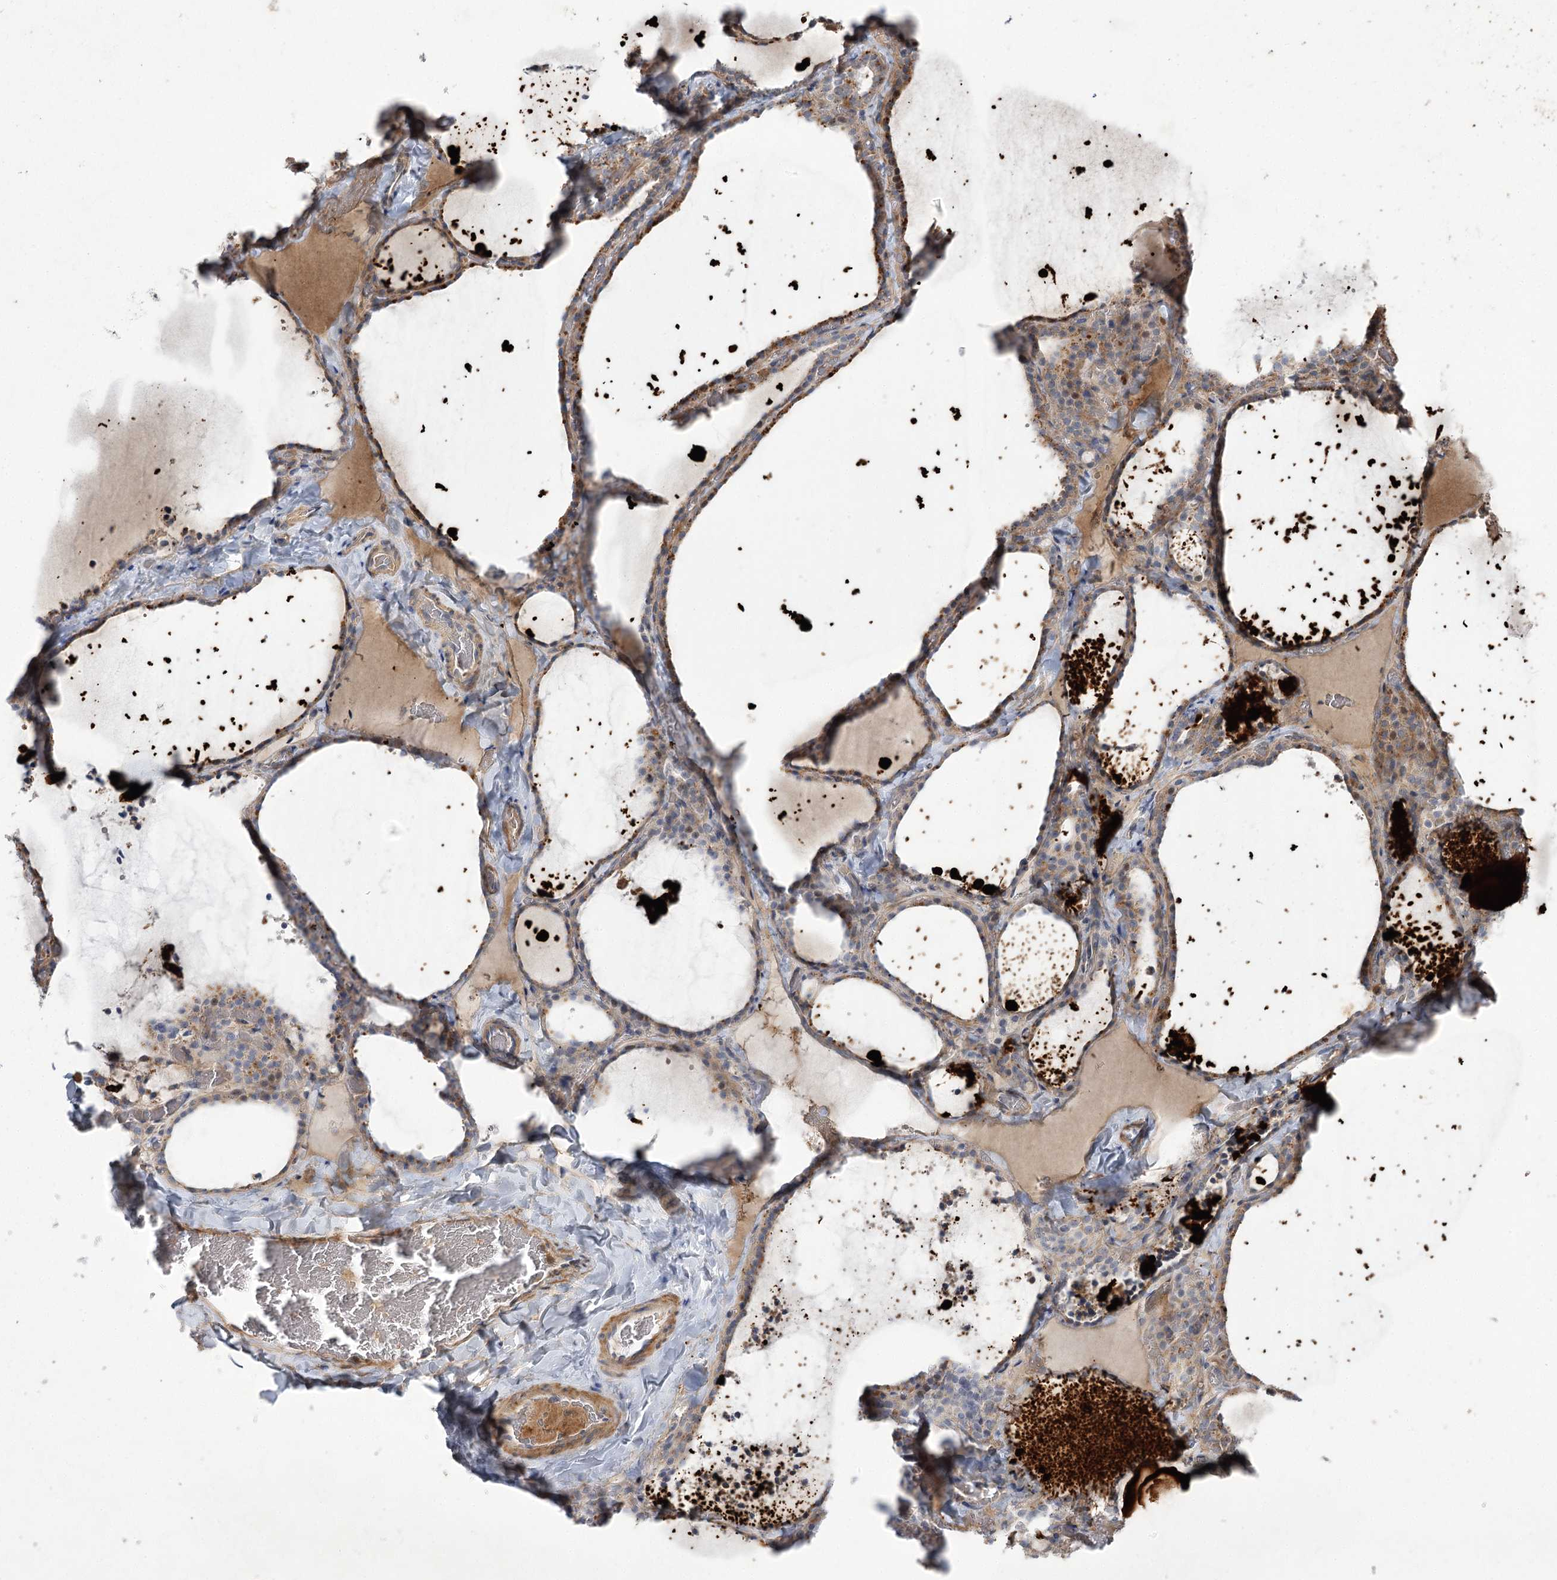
{"staining": {"intensity": "weak", "quantity": "25%-75%", "location": "cytoplasmic/membranous"}, "tissue": "thyroid gland", "cell_type": "Glandular cells", "image_type": "normal", "snomed": [{"axis": "morphology", "description": "Normal tissue, NOS"}, {"axis": "topography", "description": "Thyroid gland"}], "caption": "About 25%-75% of glandular cells in normal human thyroid gland exhibit weak cytoplasmic/membranous protein positivity as visualized by brown immunohistochemical staining.", "gene": "RNF24", "patient": {"sex": "female", "age": 22}}